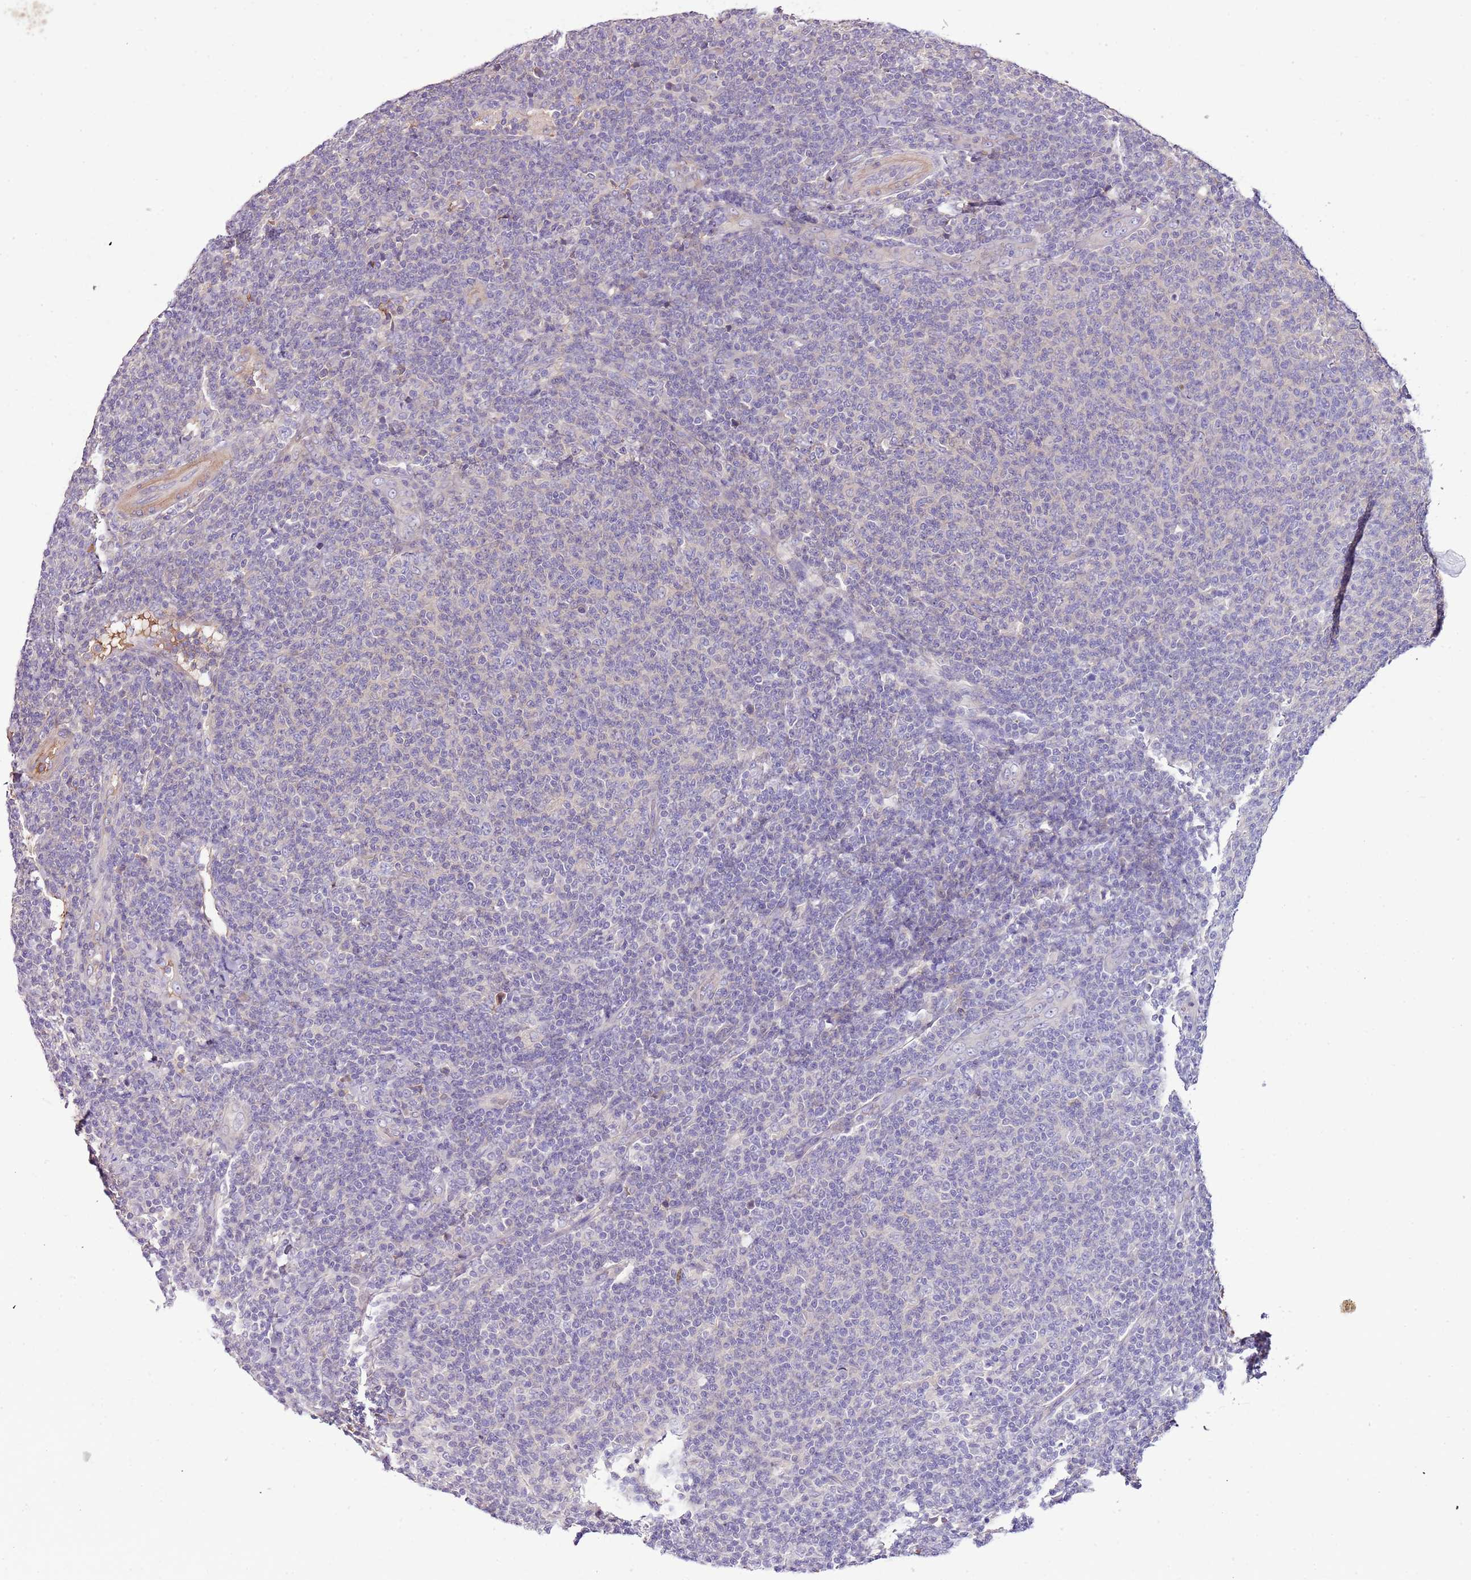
{"staining": {"intensity": "negative", "quantity": "none", "location": "none"}, "tissue": "lymphoma", "cell_type": "Tumor cells", "image_type": "cancer", "snomed": [{"axis": "morphology", "description": "Malignant lymphoma, non-Hodgkin's type, Low grade"}, {"axis": "topography", "description": "Lymph node"}], "caption": "Tumor cells show no significant positivity in malignant lymphoma, non-Hodgkin's type (low-grade).", "gene": "DENR", "patient": {"sex": "male", "age": 66}}